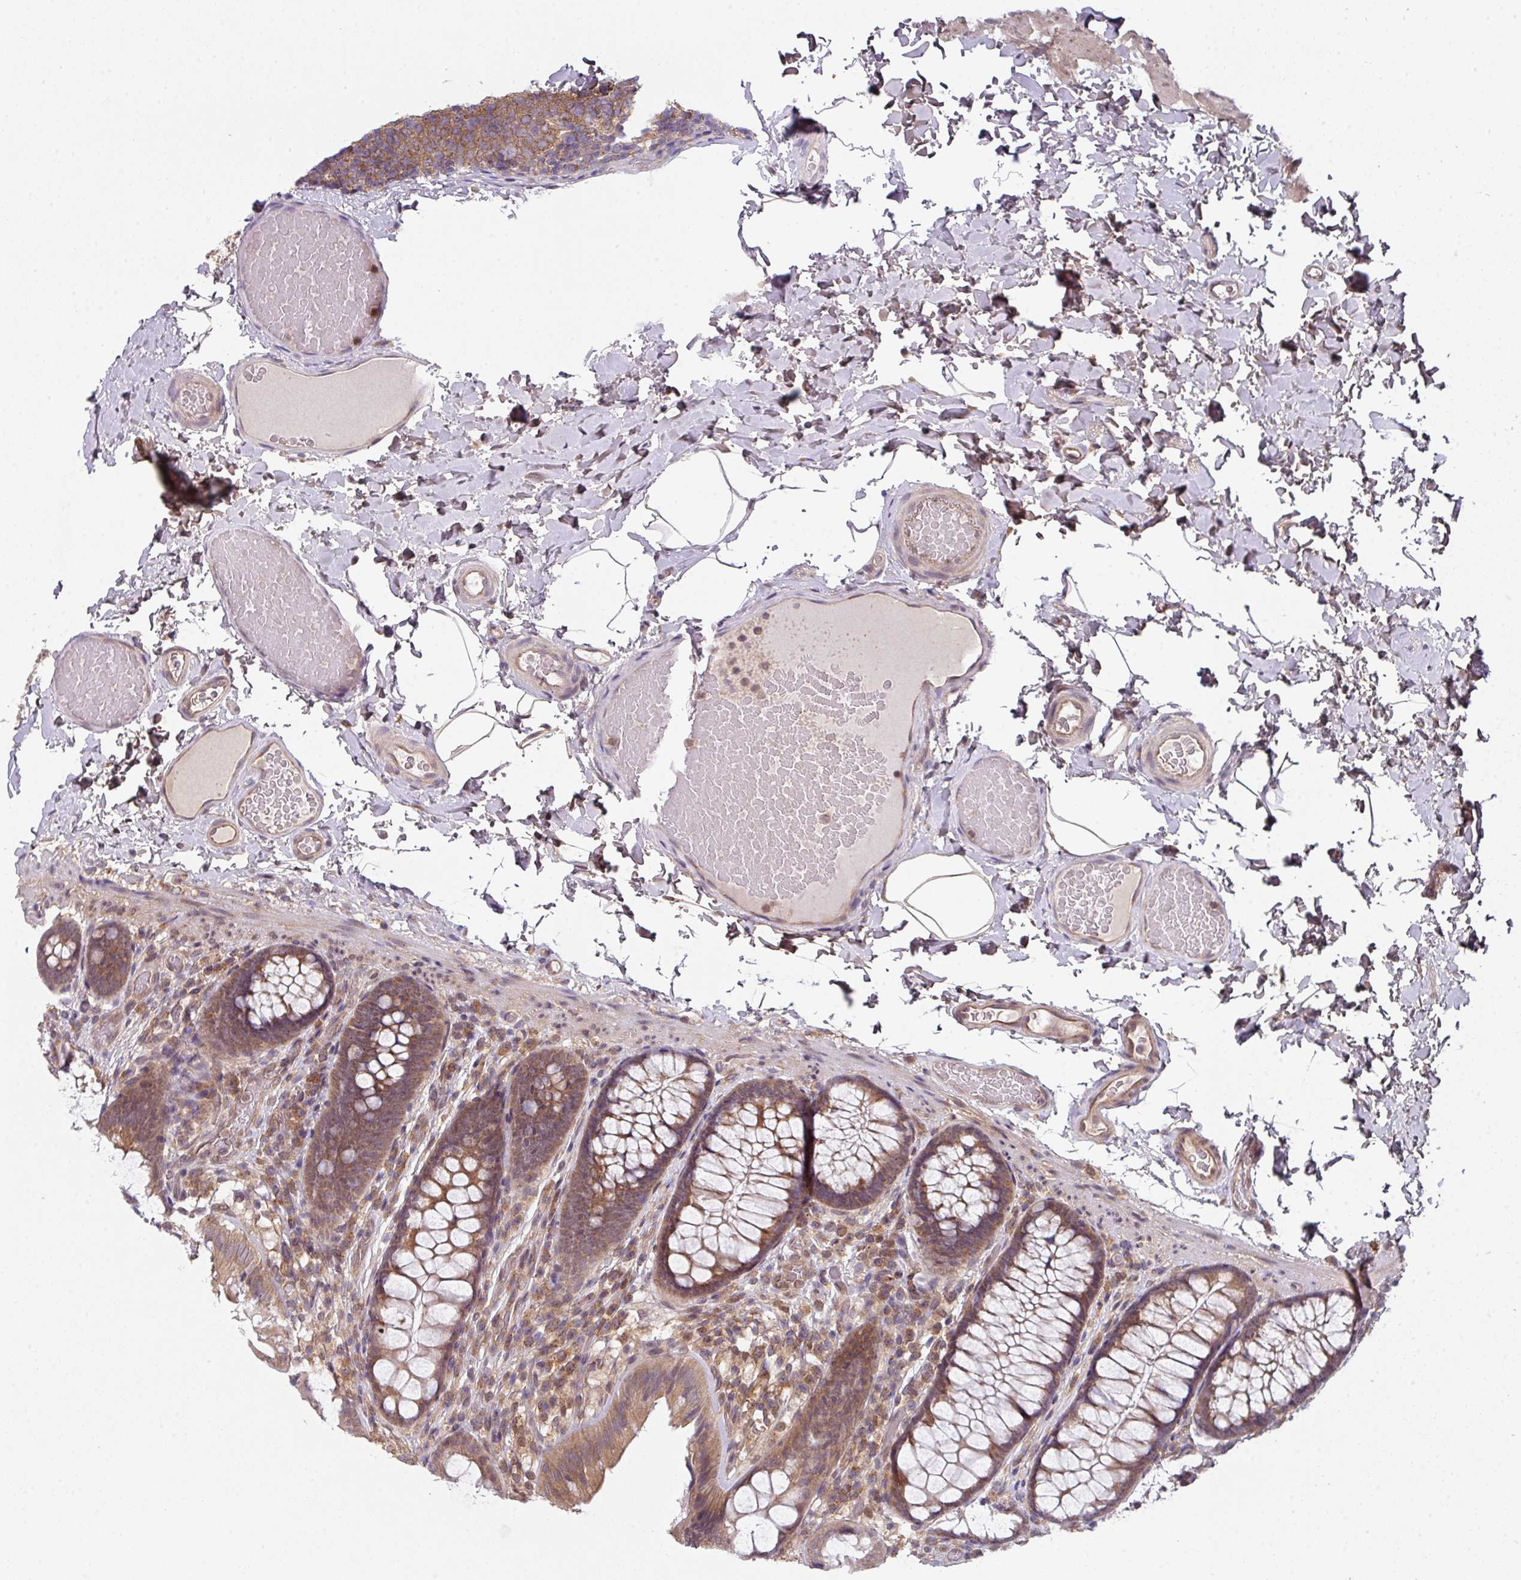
{"staining": {"intensity": "weak", "quantity": "25%-75%", "location": "cytoplasmic/membranous"}, "tissue": "colon", "cell_type": "Endothelial cells", "image_type": "normal", "snomed": [{"axis": "morphology", "description": "Normal tissue, NOS"}, {"axis": "topography", "description": "Colon"}], "caption": "Endothelial cells exhibit low levels of weak cytoplasmic/membranous expression in about 25%-75% of cells in normal human colon.", "gene": "CAMLG", "patient": {"sex": "male", "age": 46}}